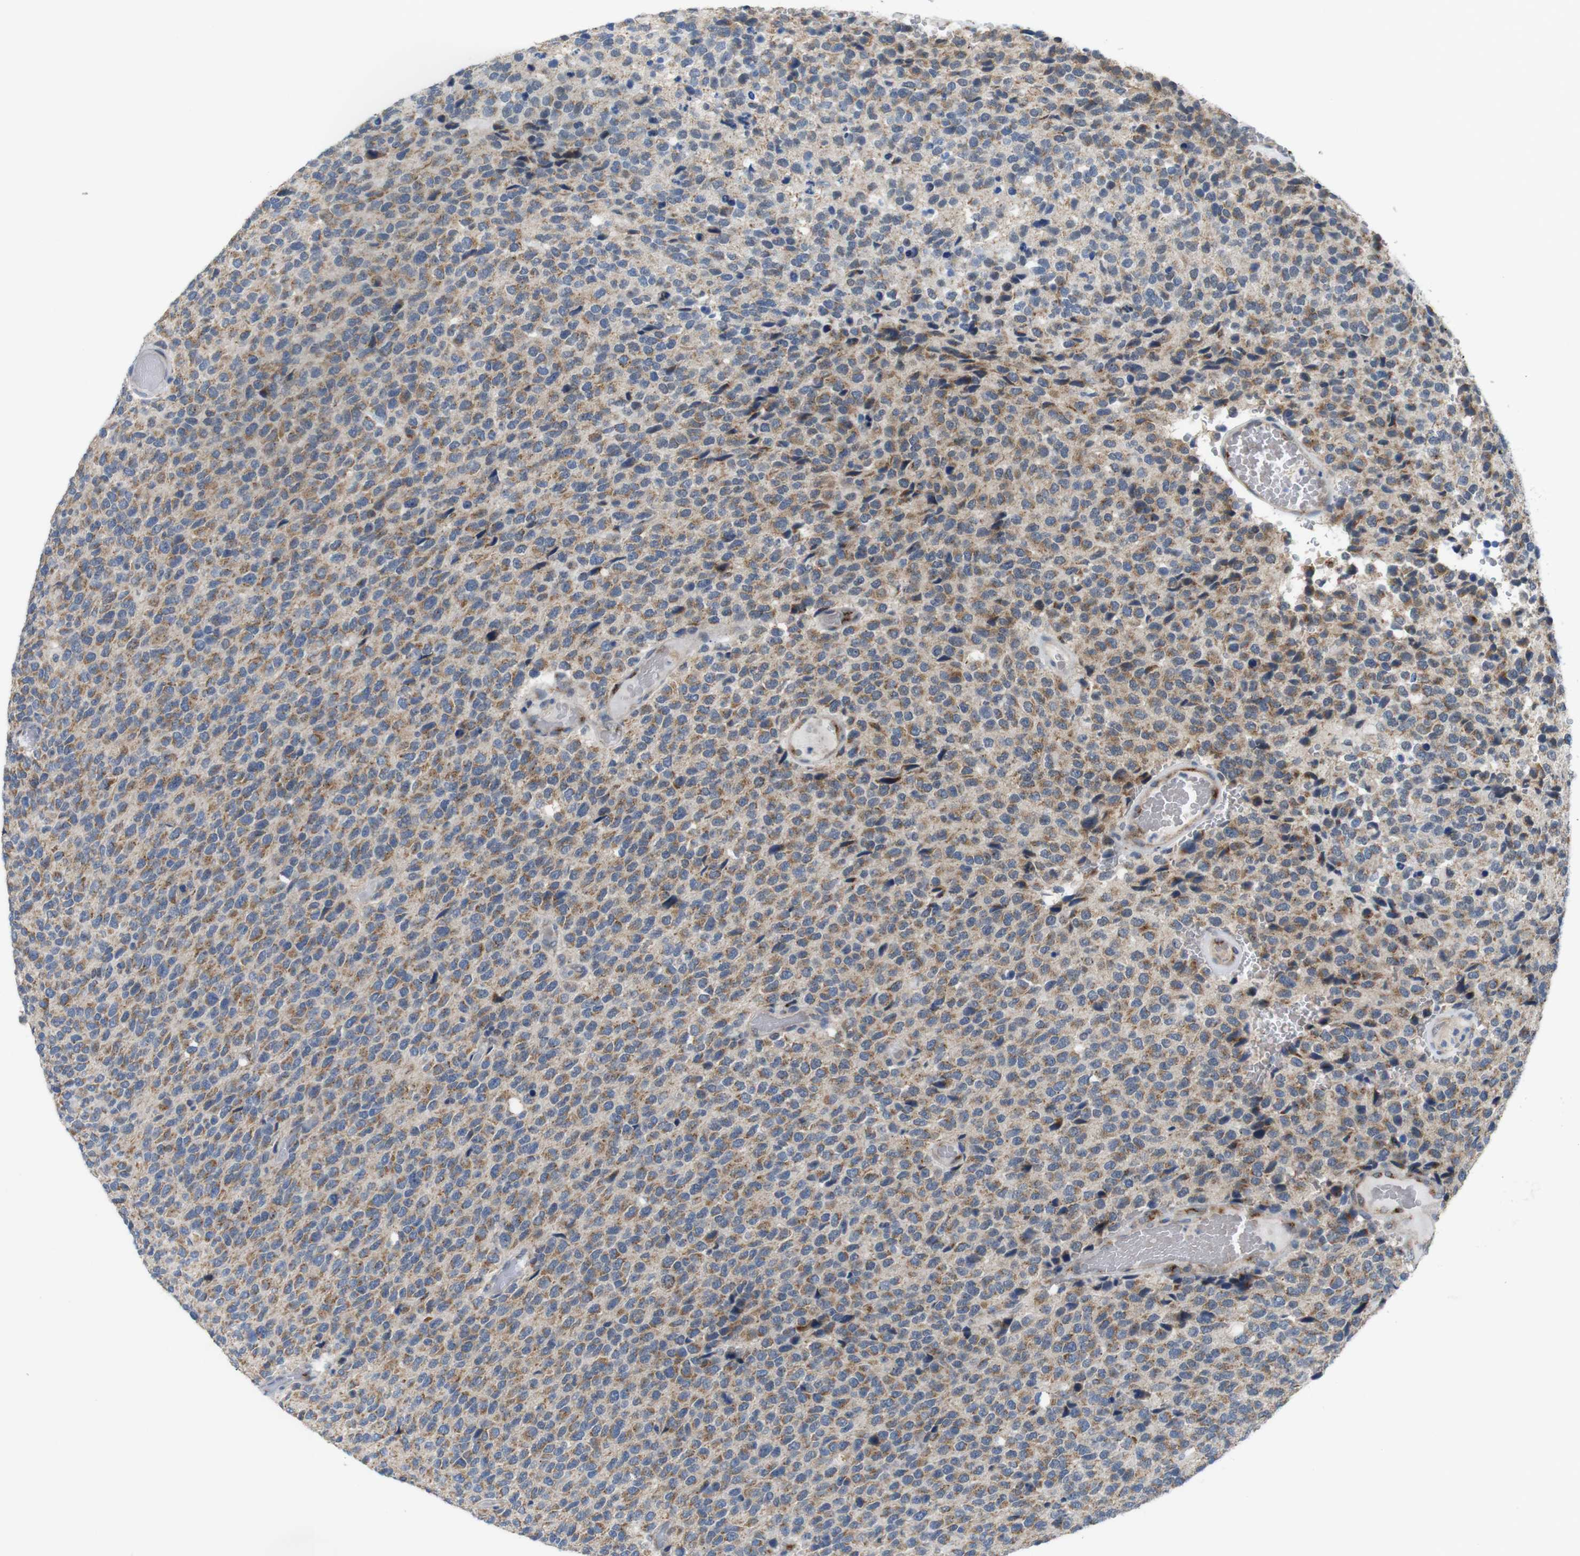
{"staining": {"intensity": "moderate", "quantity": ">75%", "location": "cytoplasmic/membranous"}, "tissue": "glioma", "cell_type": "Tumor cells", "image_type": "cancer", "snomed": [{"axis": "morphology", "description": "Glioma, malignant, High grade"}, {"axis": "topography", "description": "pancreas cauda"}], "caption": "Brown immunohistochemical staining in human glioma reveals moderate cytoplasmic/membranous expression in about >75% of tumor cells.", "gene": "EFCAB14", "patient": {"sex": "male", "age": 60}}